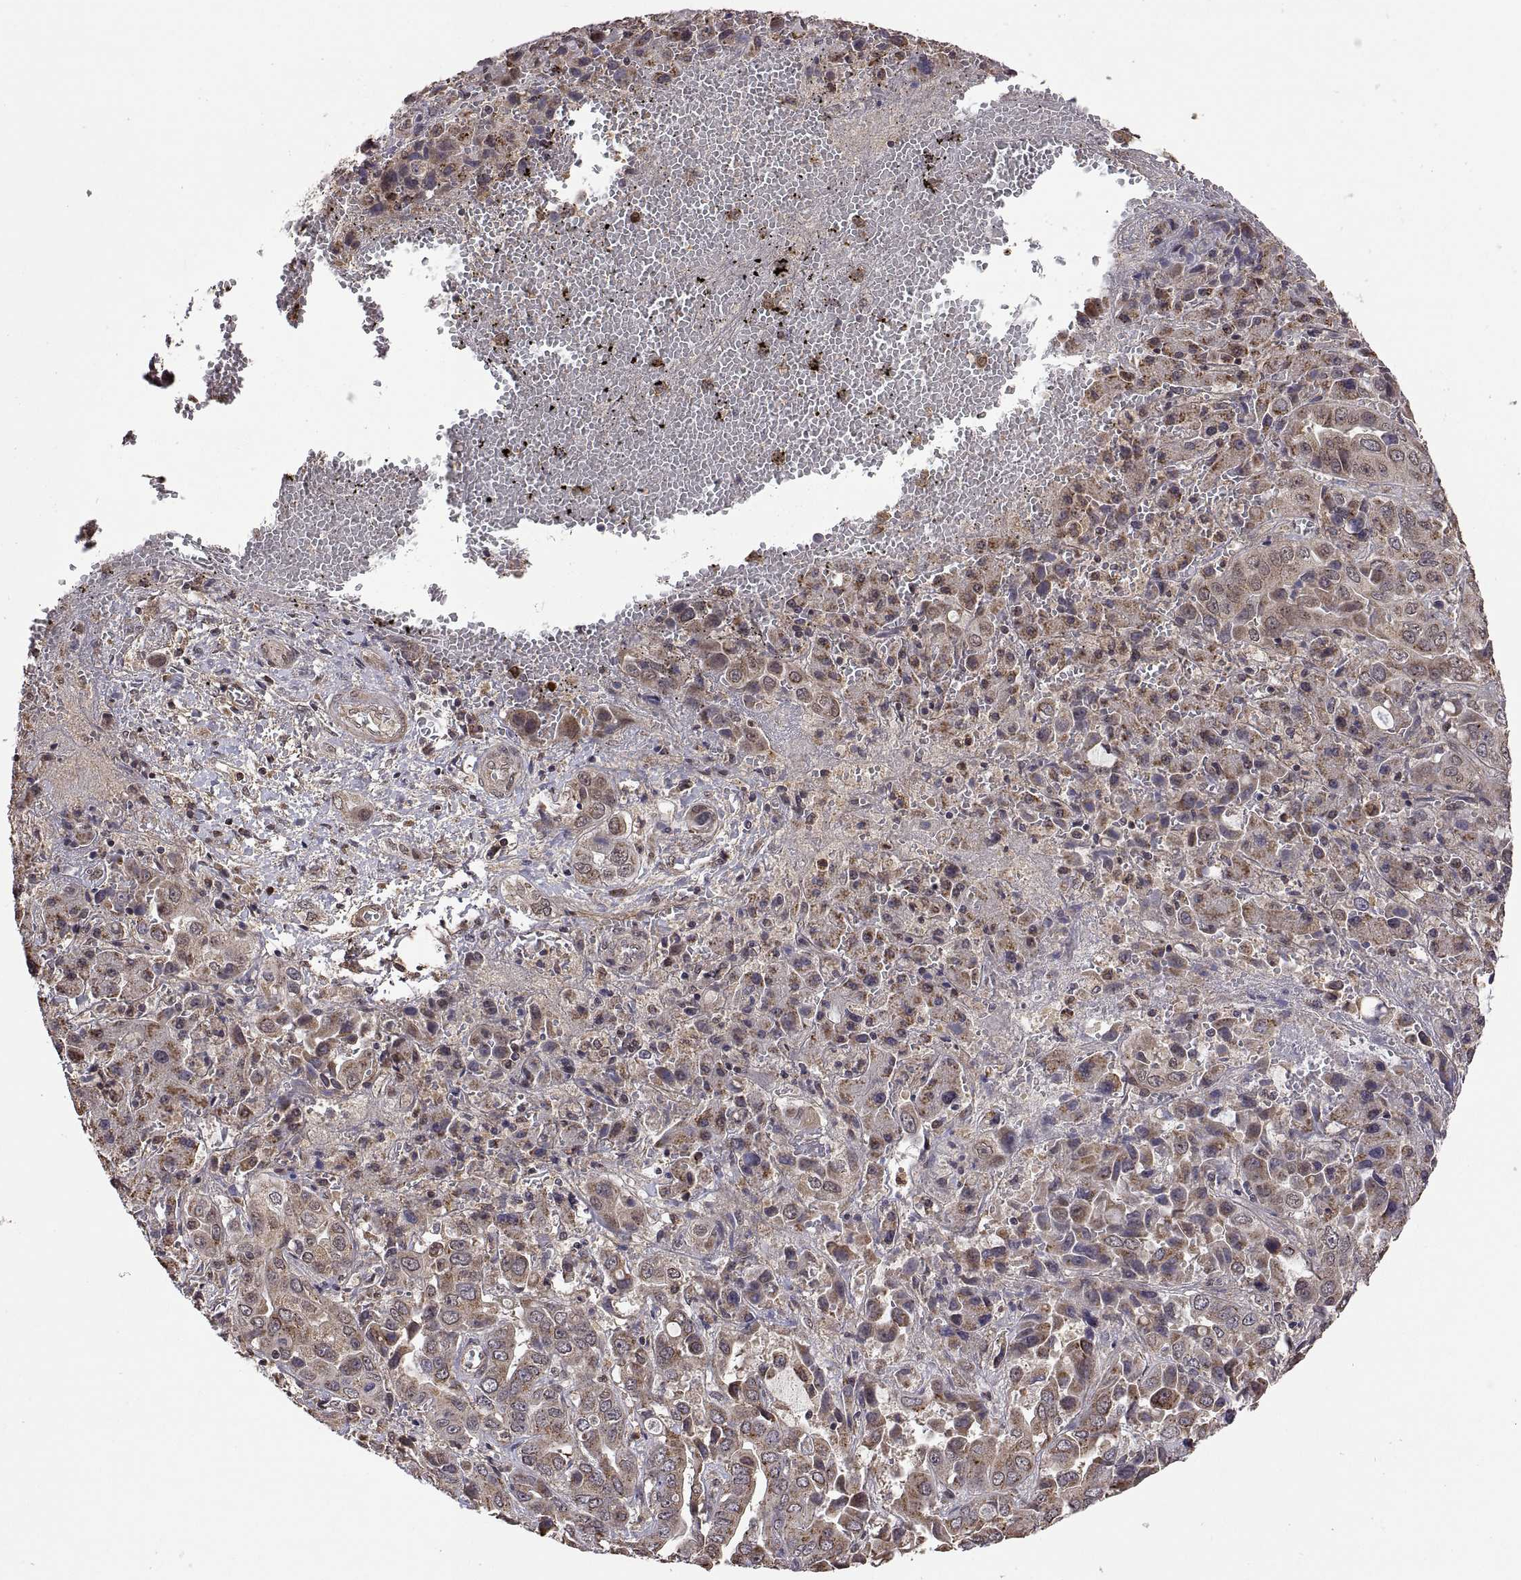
{"staining": {"intensity": "weak", "quantity": ">75%", "location": "cytoplasmic/membranous"}, "tissue": "liver cancer", "cell_type": "Tumor cells", "image_type": "cancer", "snomed": [{"axis": "morphology", "description": "Cholangiocarcinoma"}, {"axis": "topography", "description": "Liver"}], "caption": "Immunohistochemistry of liver cancer (cholangiocarcinoma) demonstrates low levels of weak cytoplasmic/membranous staining in approximately >75% of tumor cells.", "gene": "ZNRF2", "patient": {"sex": "female", "age": 52}}